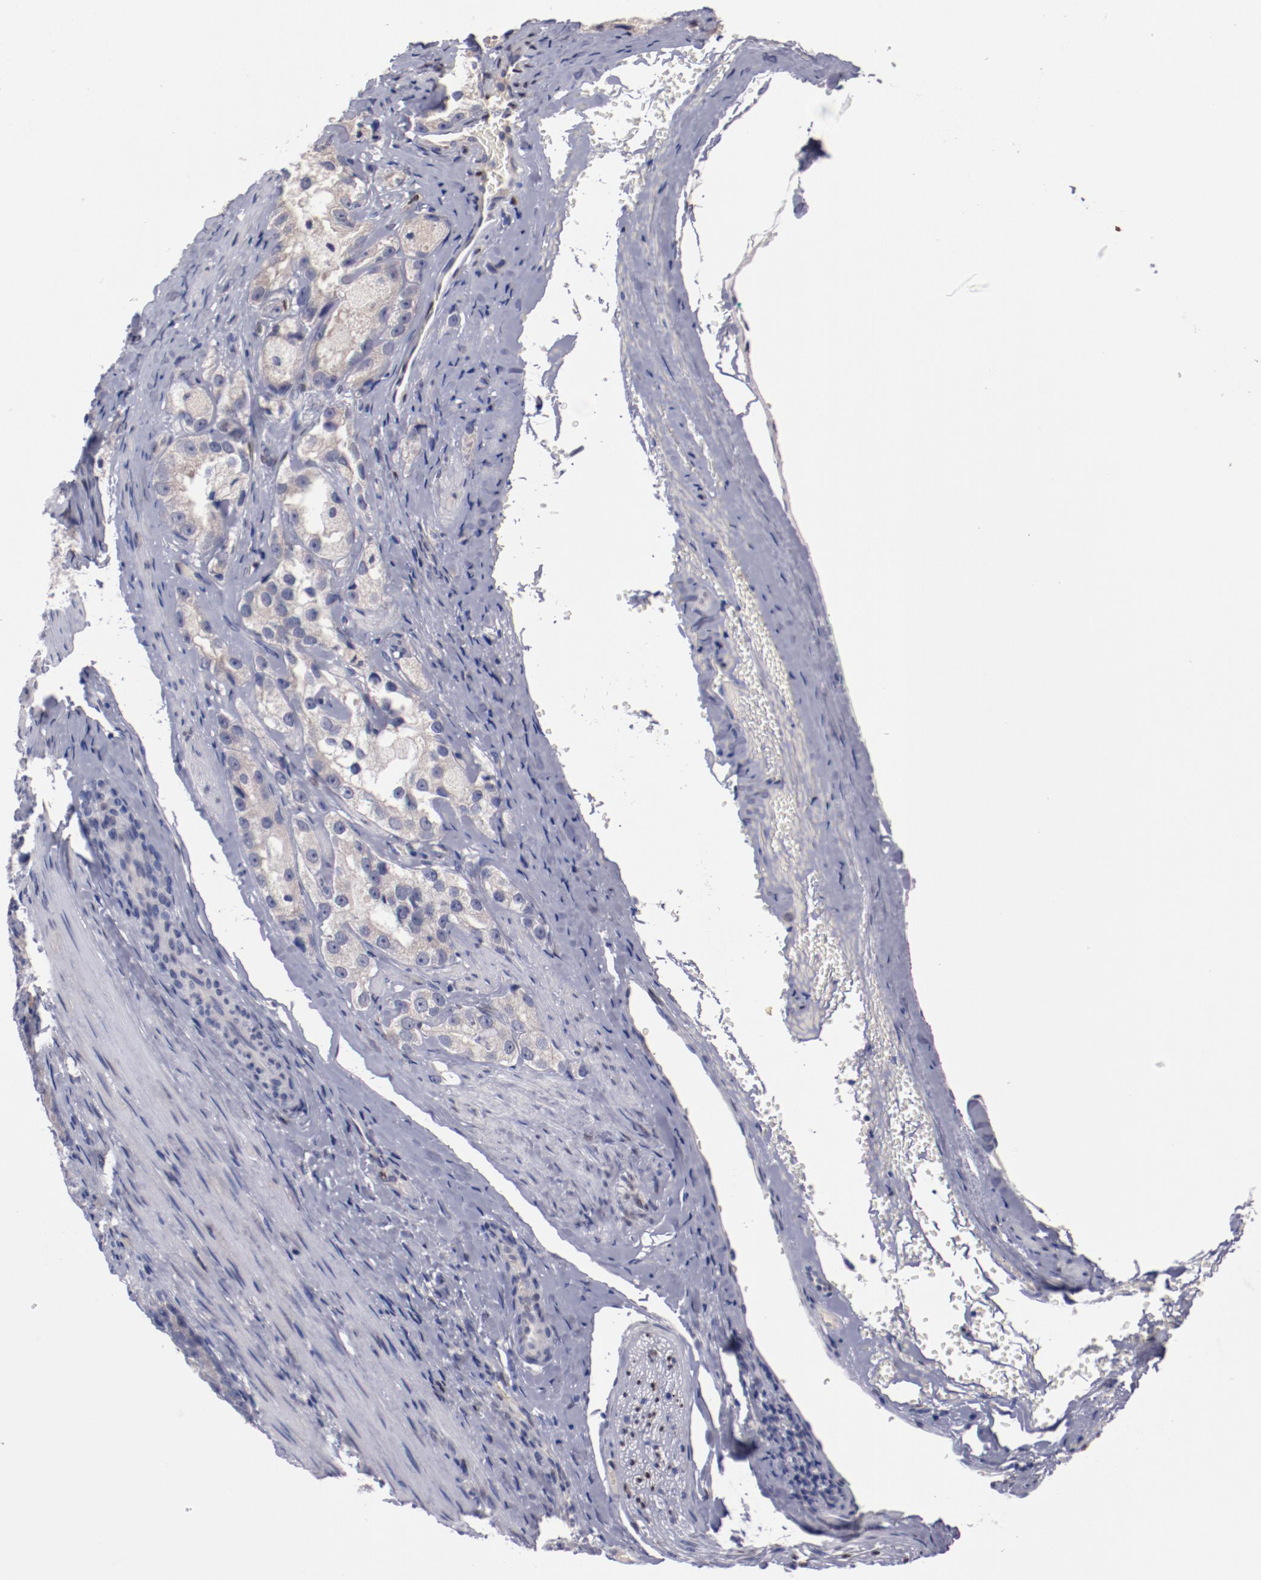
{"staining": {"intensity": "weak", "quantity": "<25%", "location": "cytoplasmic/membranous"}, "tissue": "prostate cancer", "cell_type": "Tumor cells", "image_type": "cancer", "snomed": [{"axis": "morphology", "description": "Adenocarcinoma, High grade"}, {"axis": "topography", "description": "Prostate"}], "caption": "IHC histopathology image of neoplastic tissue: prostate high-grade adenocarcinoma stained with DAB exhibits no significant protein staining in tumor cells.", "gene": "FAM81A", "patient": {"sex": "male", "age": 63}}